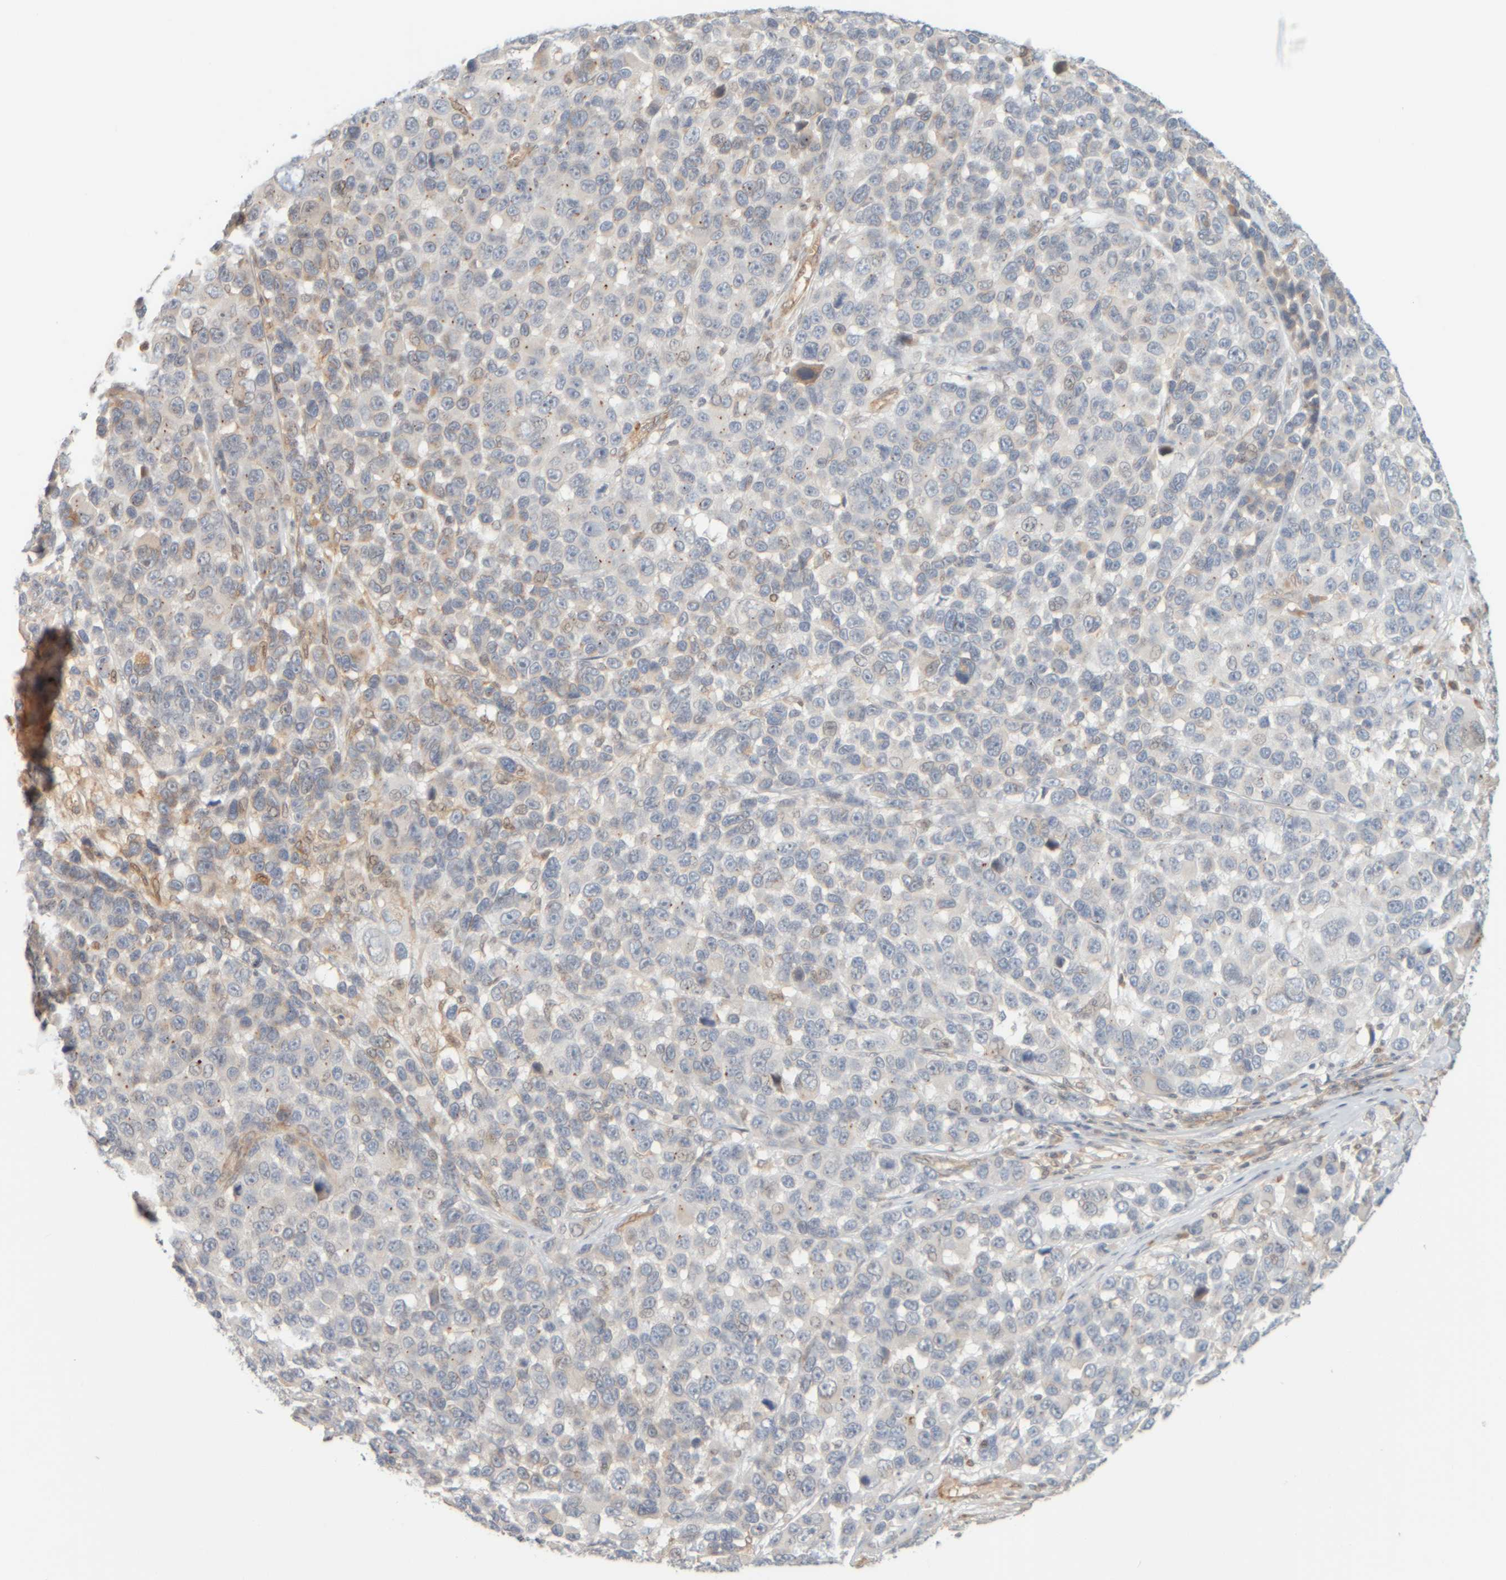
{"staining": {"intensity": "weak", "quantity": "<25%", "location": "cytoplasmic/membranous"}, "tissue": "melanoma", "cell_type": "Tumor cells", "image_type": "cancer", "snomed": [{"axis": "morphology", "description": "Malignant melanoma, NOS"}, {"axis": "topography", "description": "Skin"}], "caption": "Protein analysis of malignant melanoma demonstrates no significant staining in tumor cells.", "gene": "PTGES3L-AARSD1", "patient": {"sex": "male", "age": 53}}